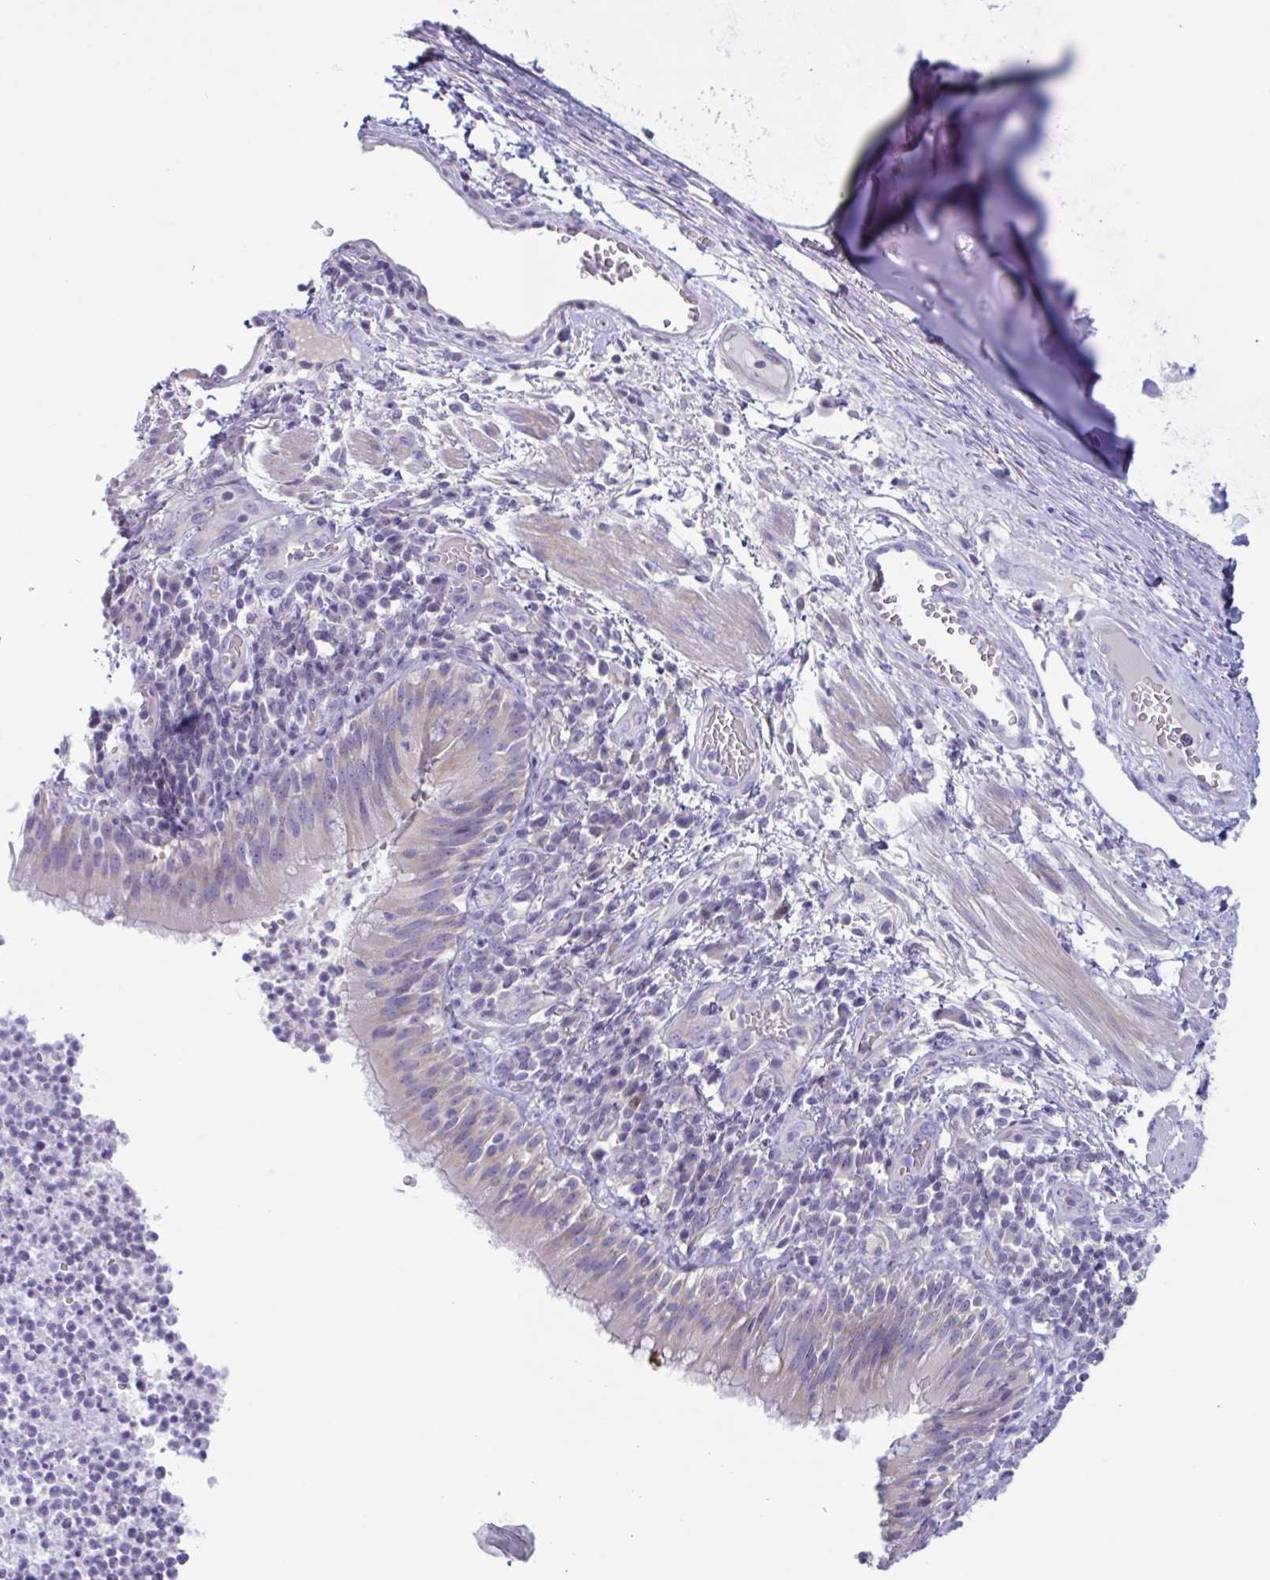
{"staining": {"intensity": "negative", "quantity": "none", "location": "none"}, "tissue": "bronchus", "cell_type": "Respiratory epithelial cells", "image_type": "normal", "snomed": [{"axis": "morphology", "description": "Normal tissue, NOS"}, {"axis": "topography", "description": "Cartilage tissue"}, {"axis": "topography", "description": "Bronchus"}], "caption": "Protein analysis of benign bronchus exhibits no significant expression in respiratory epithelial cells.", "gene": "NAA30", "patient": {"sex": "male", "age": 56}}